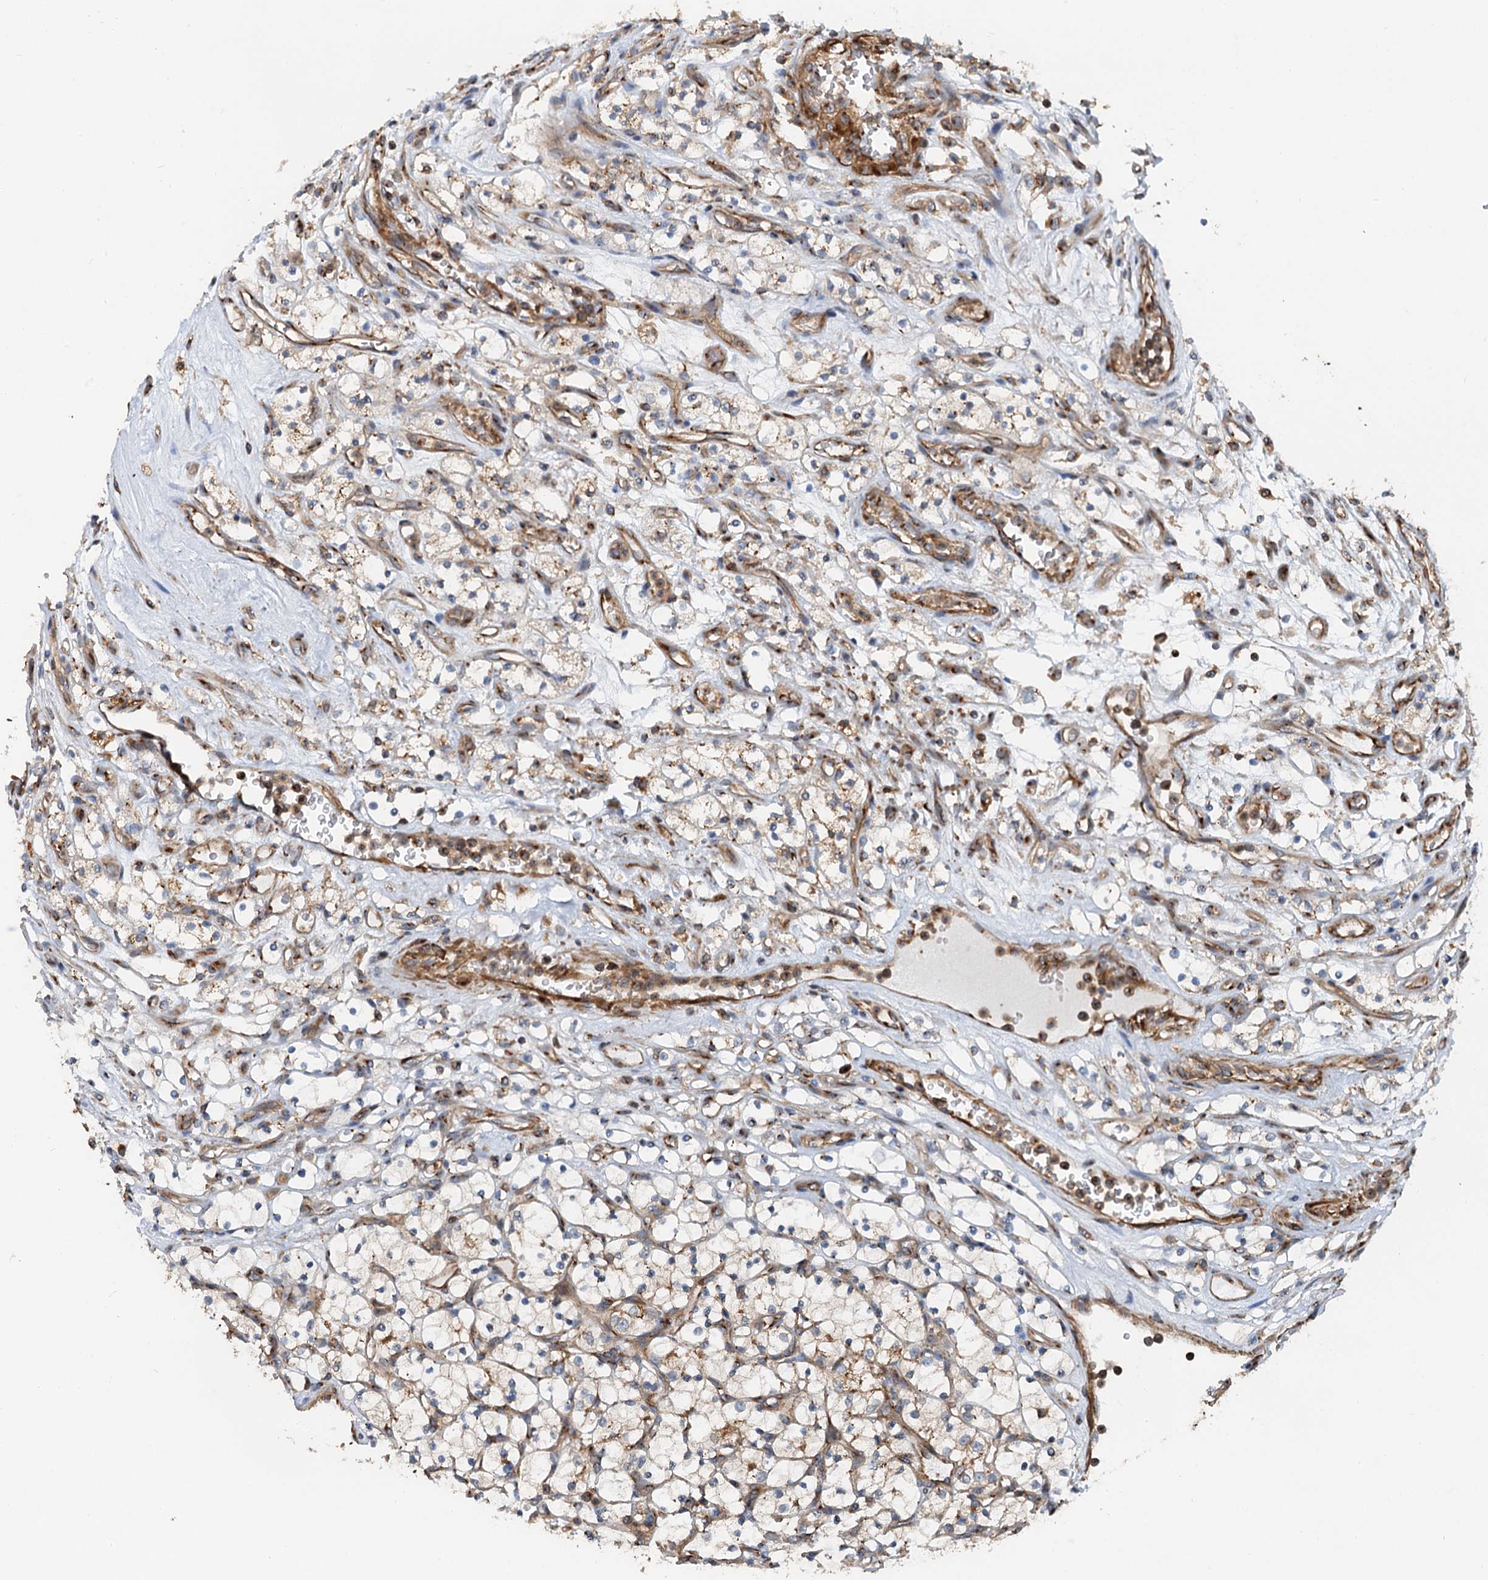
{"staining": {"intensity": "negative", "quantity": "none", "location": "none"}, "tissue": "renal cancer", "cell_type": "Tumor cells", "image_type": "cancer", "snomed": [{"axis": "morphology", "description": "Adenocarcinoma, NOS"}, {"axis": "topography", "description": "Kidney"}], "caption": "Immunohistochemistry (IHC) photomicrograph of neoplastic tissue: renal cancer stained with DAB exhibits no significant protein expression in tumor cells. Brightfield microscopy of IHC stained with DAB (3,3'-diaminobenzidine) (brown) and hematoxylin (blue), captured at high magnification.", "gene": "ANKRD26", "patient": {"sex": "female", "age": 69}}